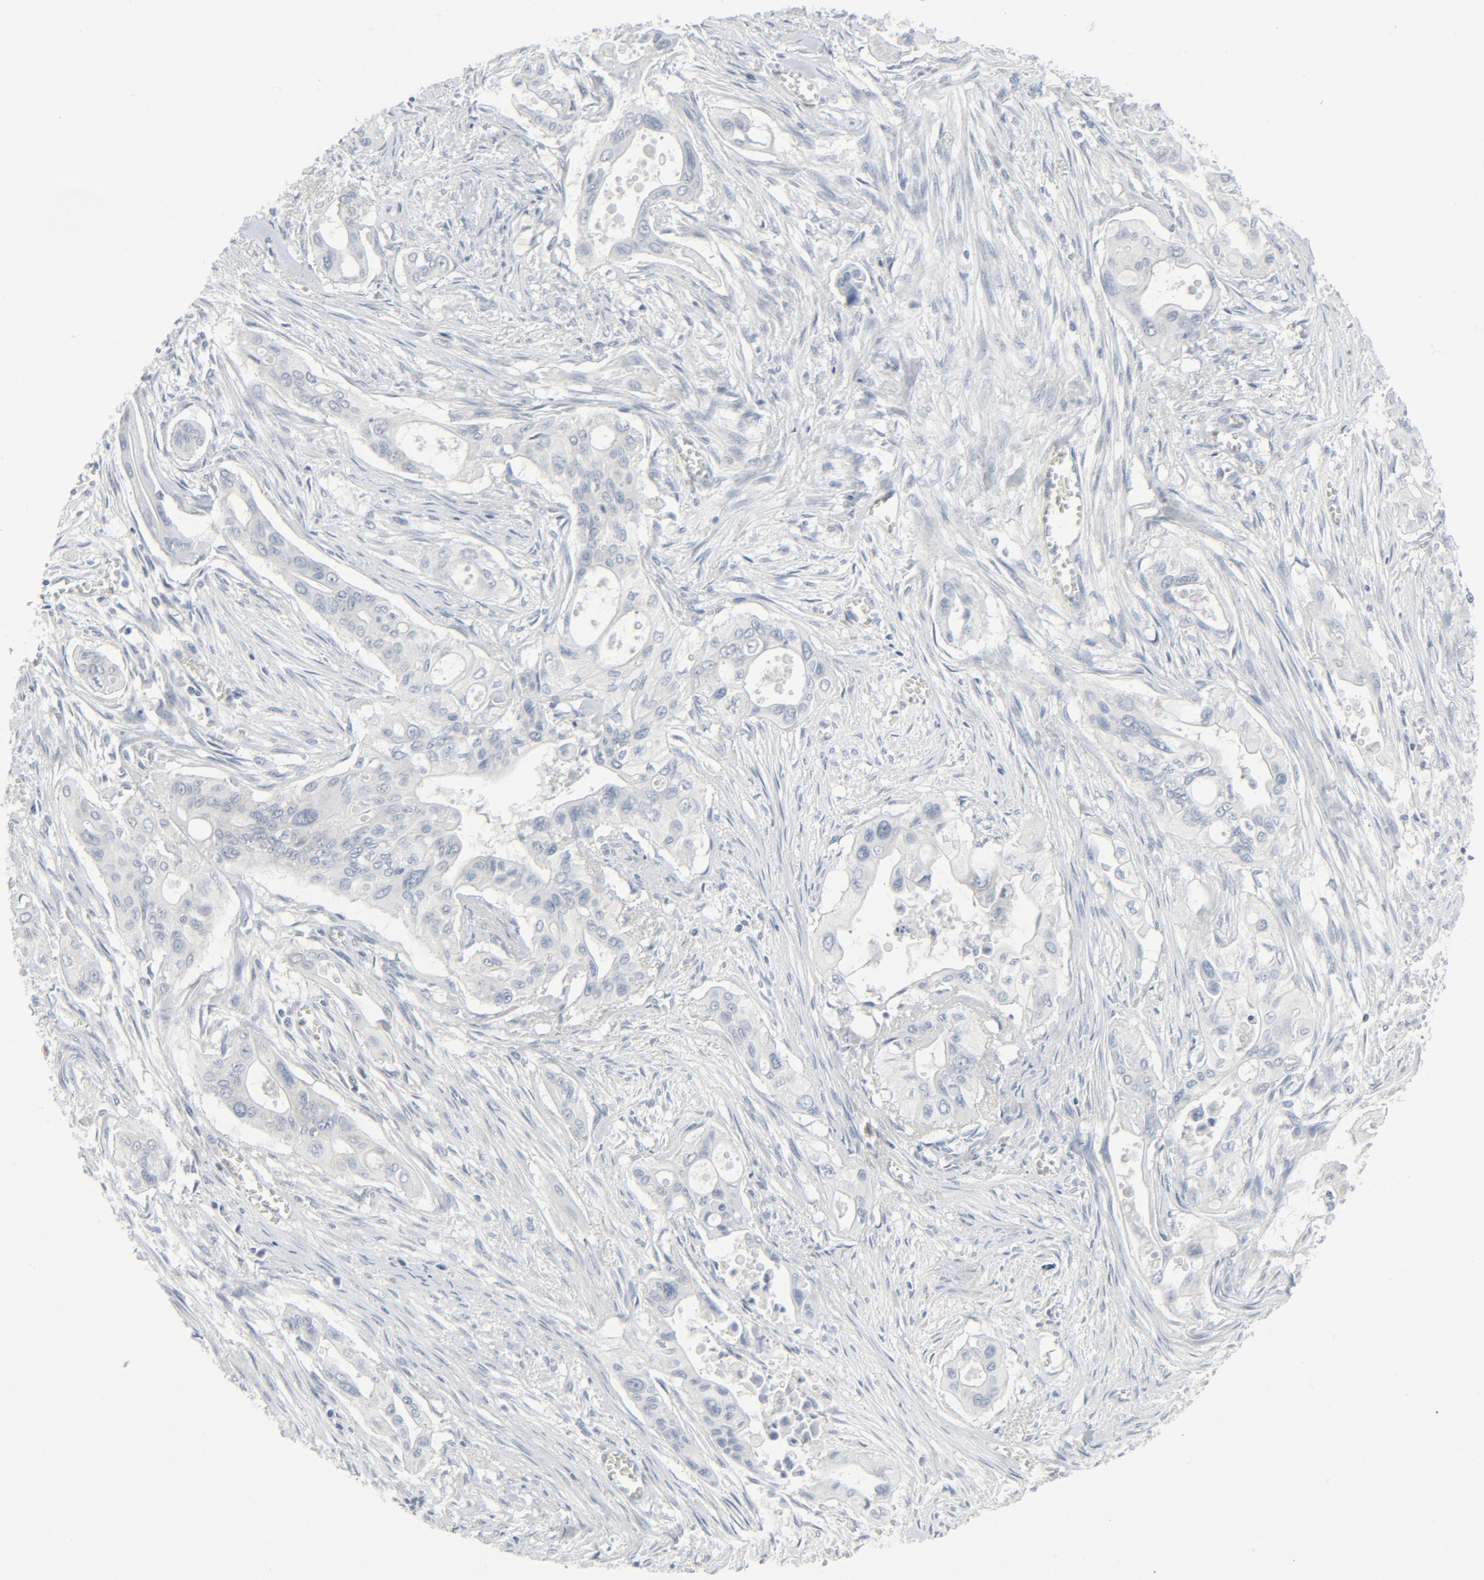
{"staining": {"intensity": "negative", "quantity": "none", "location": "none"}, "tissue": "pancreatic cancer", "cell_type": "Tumor cells", "image_type": "cancer", "snomed": [{"axis": "morphology", "description": "Adenocarcinoma, NOS"}, {"axis": "topography", "description": "Pancreas"}], "caption": "The micrograph shows no significant expression in tumor cells of pancreatic cancer.", "gene": "FGFR3", "patient": {"sex": "male", "age": 77}}